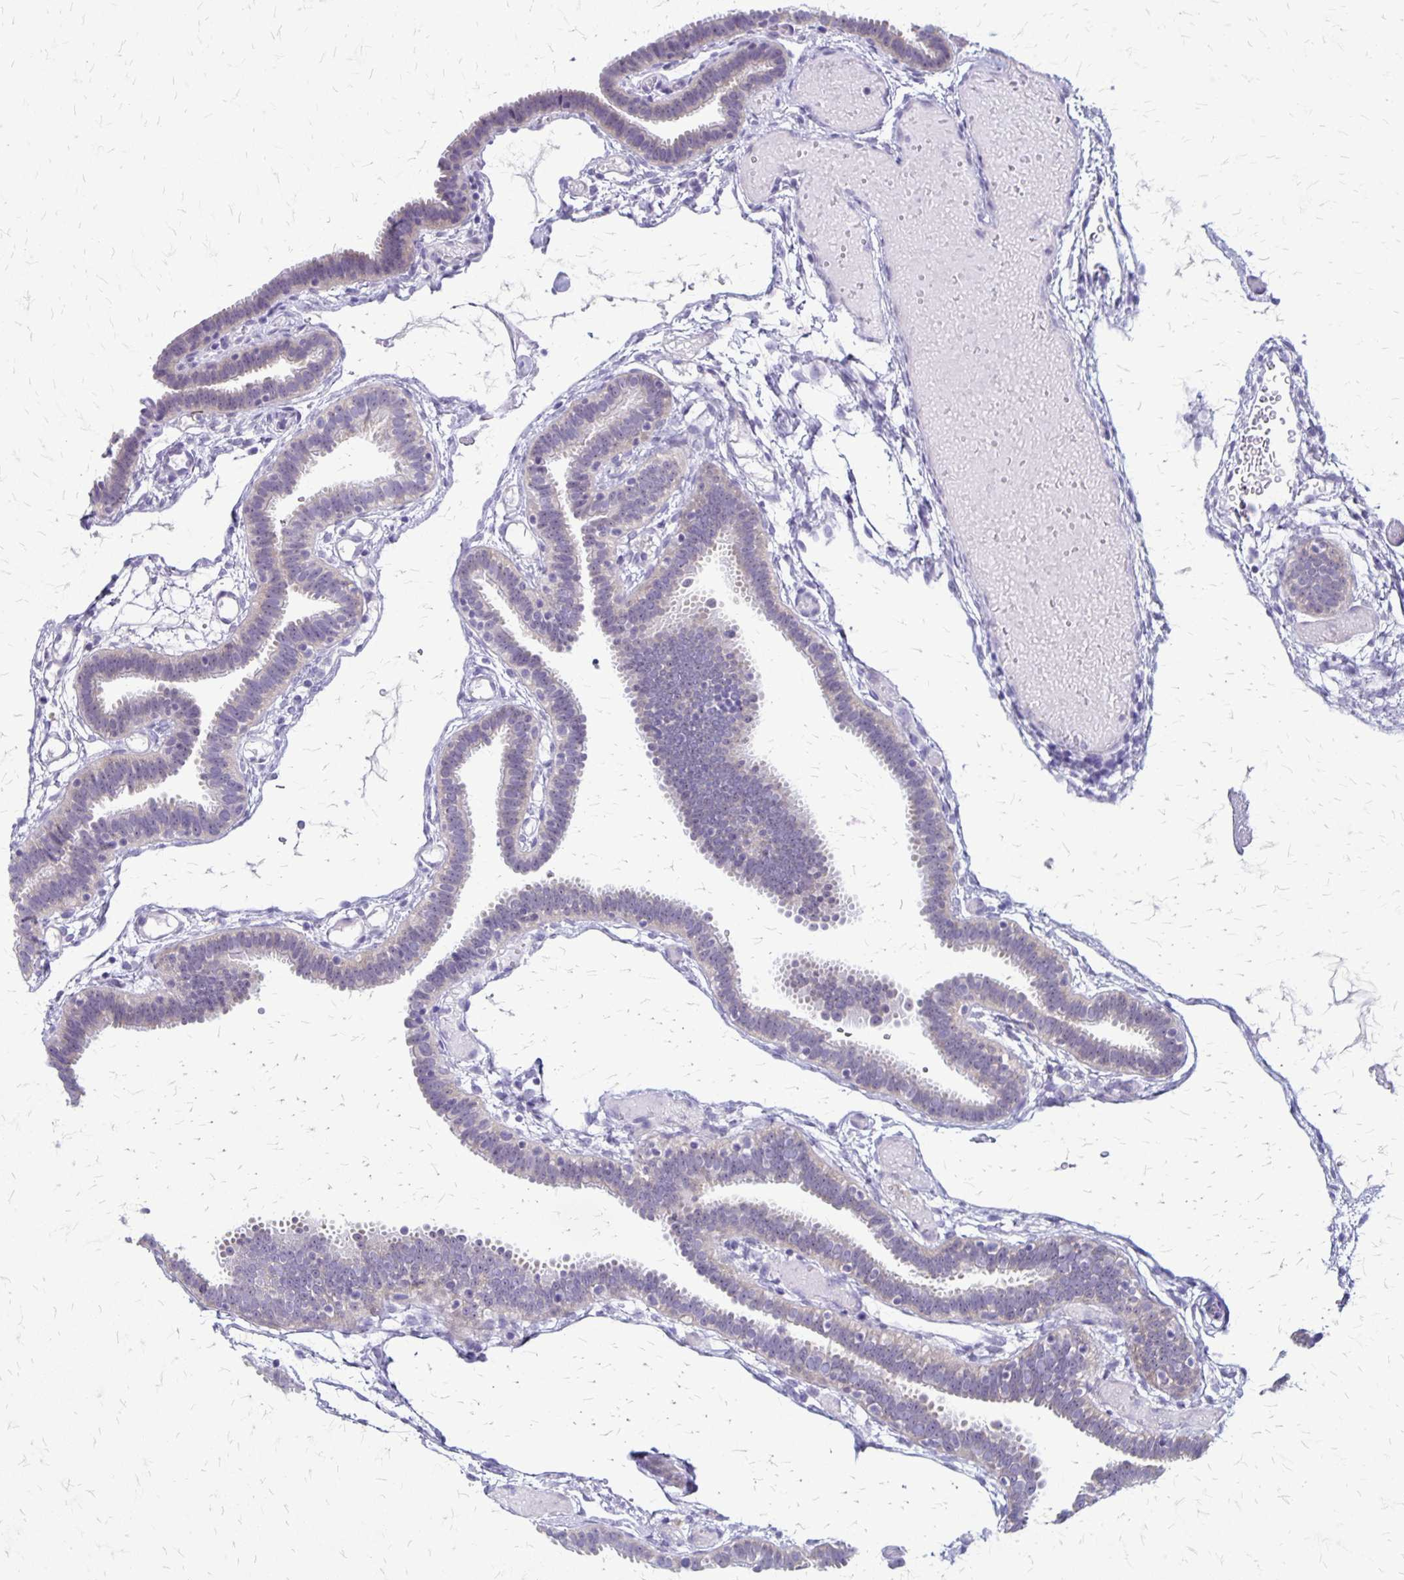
{"staining": {"intensity": "negative", "quantity": "none", "location": "none"}, "tissue": "fallopian tube", "cell_type": "Glandular cells", "image_type": "normal", "snomed": [{"axis": "morphology", "description": "Normal tissue, NOS"}, {"axis": "topography", "description": "Fallopian tube"}], "caption": "Immunohistochemistry photomicrograph of unremarkable fallopian tube: human fallopian tube stained with DAB (3,3'-diaminobenzidine) reveals no significant protein positivity in glandular cells.", "gene": "PLXNB3", "patient": {"sex": "female", "age": 37}}